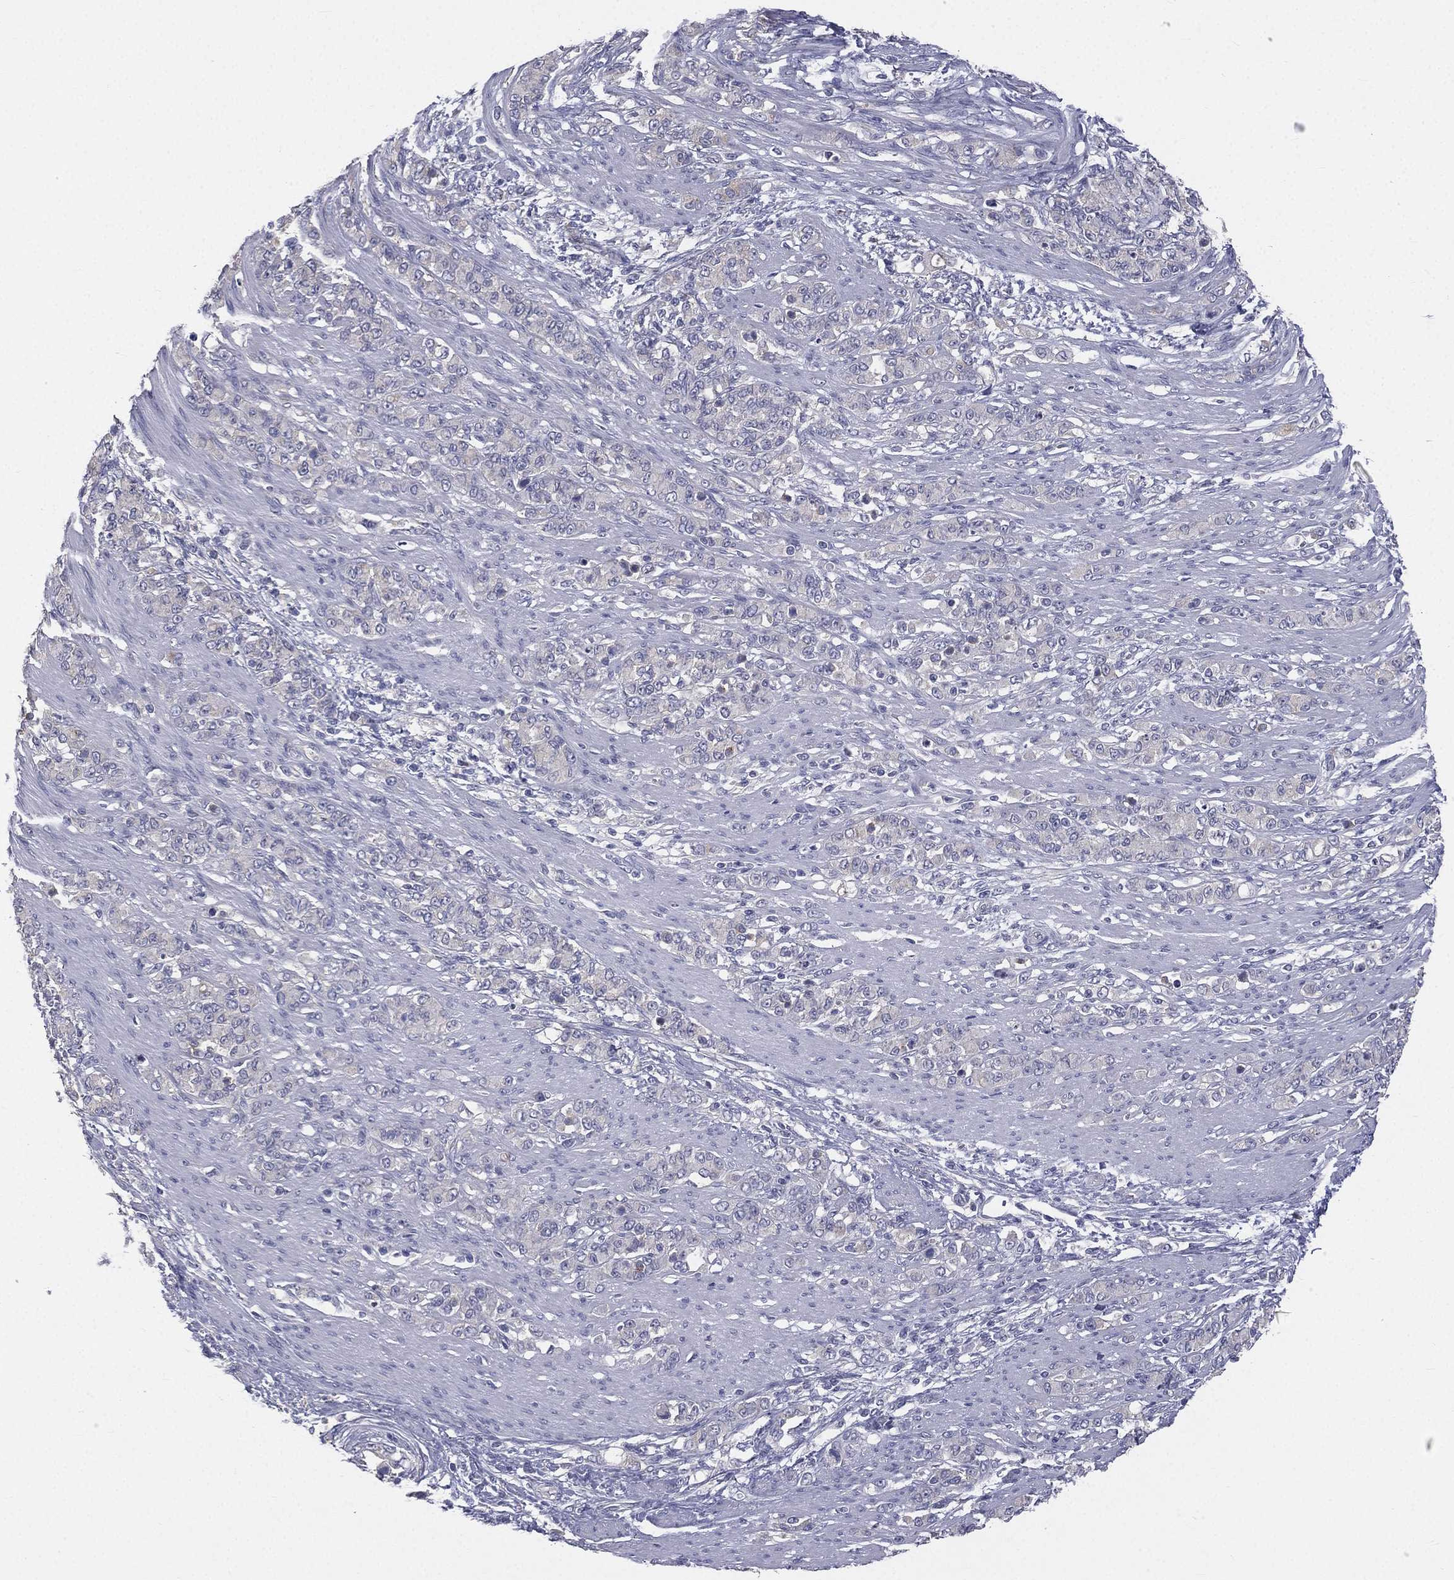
{"staining": {"intensity": "negative", "quantity": "none", "location": "none"}, "tissue": "stomach cancer", "cell_type": "Tumor cells", "image_type": "cancer", "snomed": [{"axis": "morphology", "description": "Normal tissue, NOS"}, {"axis": "morphology", "description": "Adenocarcinoma, NOS"}, {"axis": "topography", "description": "Stomach"}], "caption": "DAB immunohistochemical staining of adenocarcinoma (stomach) exhibits no significant positivity in tumor cells. (DAB (3,3'-diaminobenzidine) IHC with hematoxylin counter stain).", "gene": "MUC13", "patient": {"sex": "female", "age": 79}}